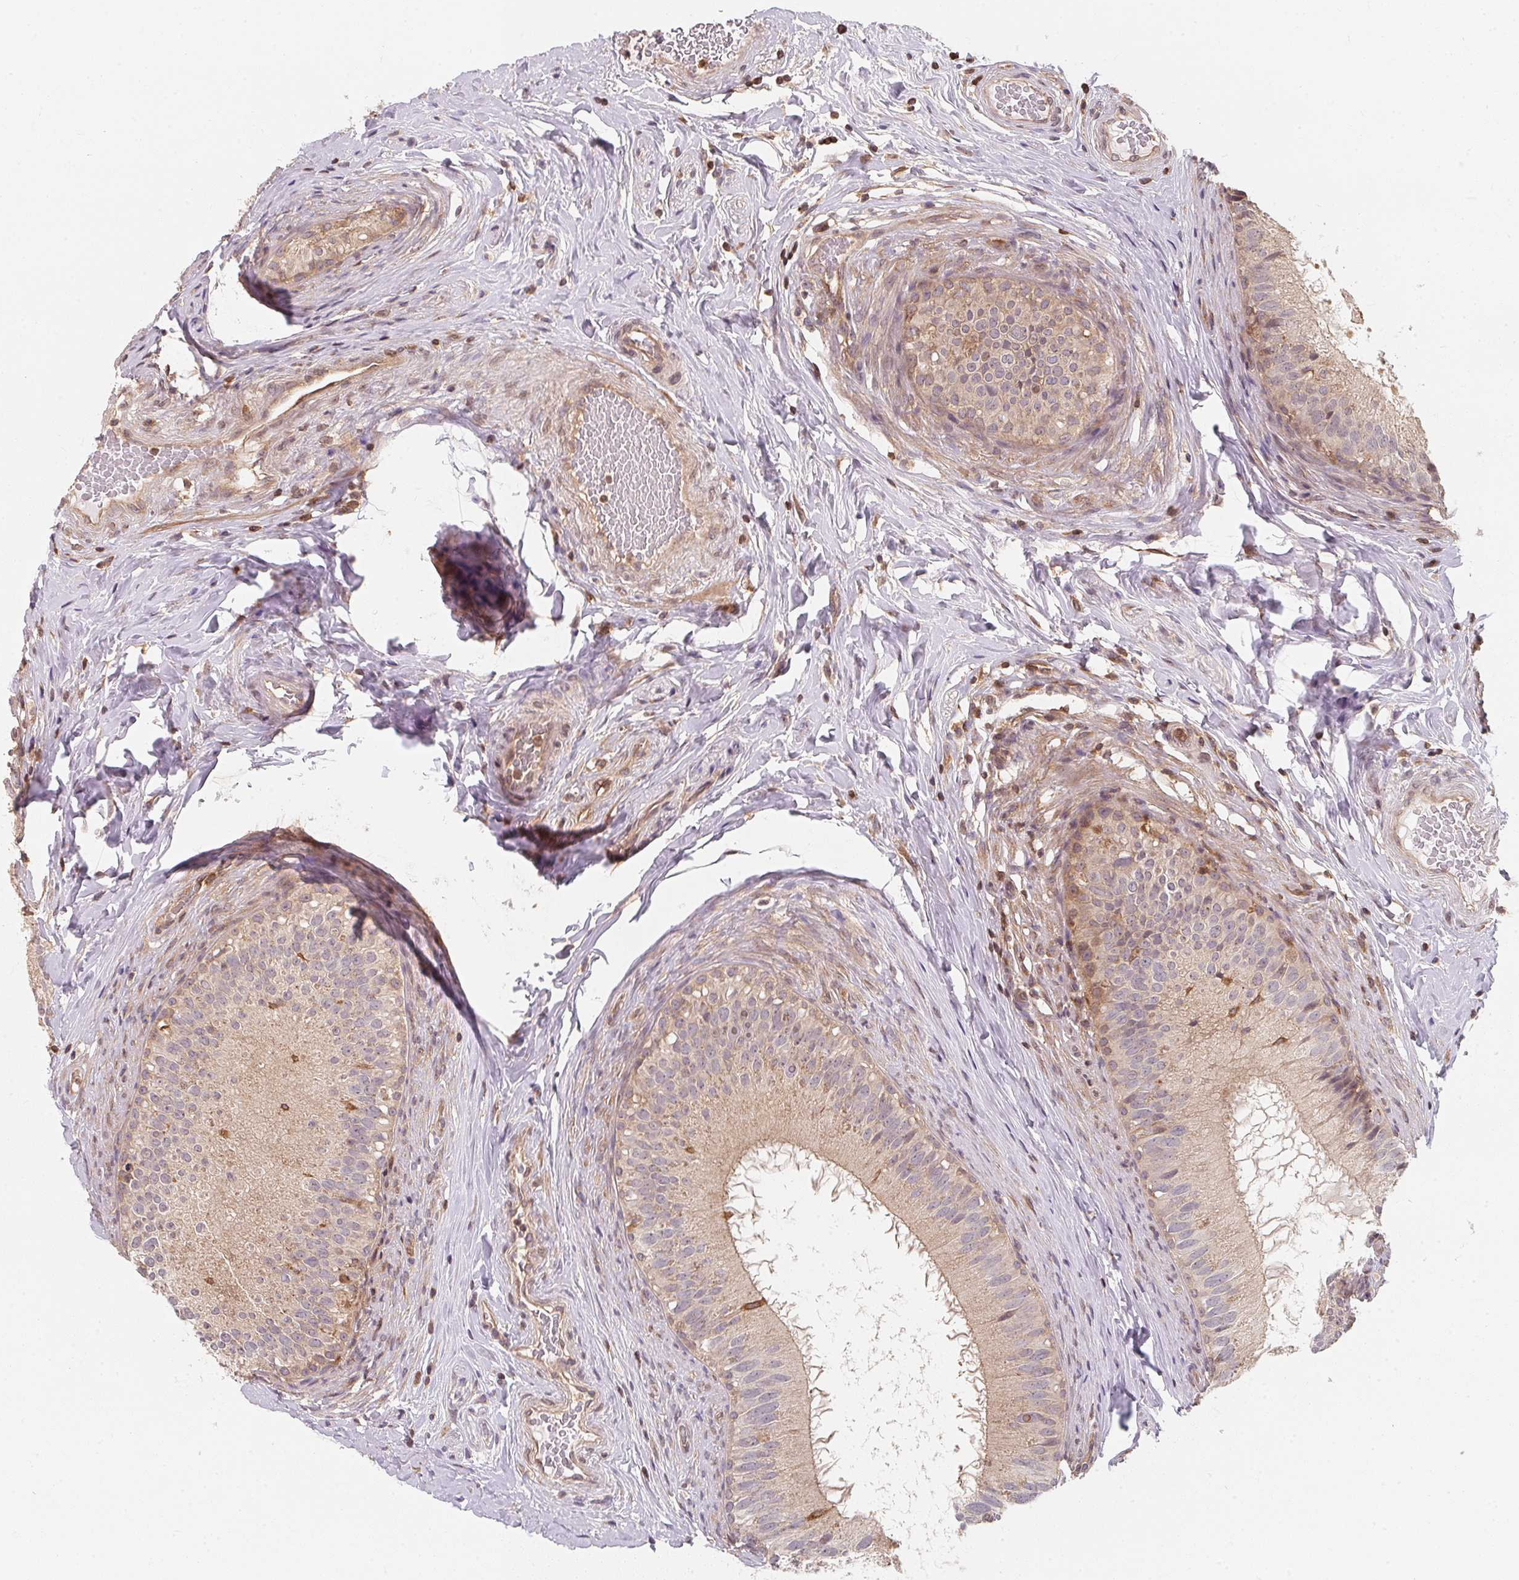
{"staining": {"intensity": "weak", "quantity": "25%-75%", "location": "cytoplasmic/membranous"}, "tissue": "epididymis", "cell_type": "Glandular cells", "image_type": "normal", "snomed": [{"axis": "morphology", "description": "Normal tissue, NOS"}, {"axis": "topography", "description": "Epididymis"}], "caption": "Protein expression analysis of benign epididymis exhibits weak cytoplasmic/membranous staining in approximately 25%-75% of glandular cells. Immunohistochemistry stains the protein in brown and the nuclei are stained blue.", "gene": "ANKRD13A", "patient": {"sex": "male", "age": 34}}